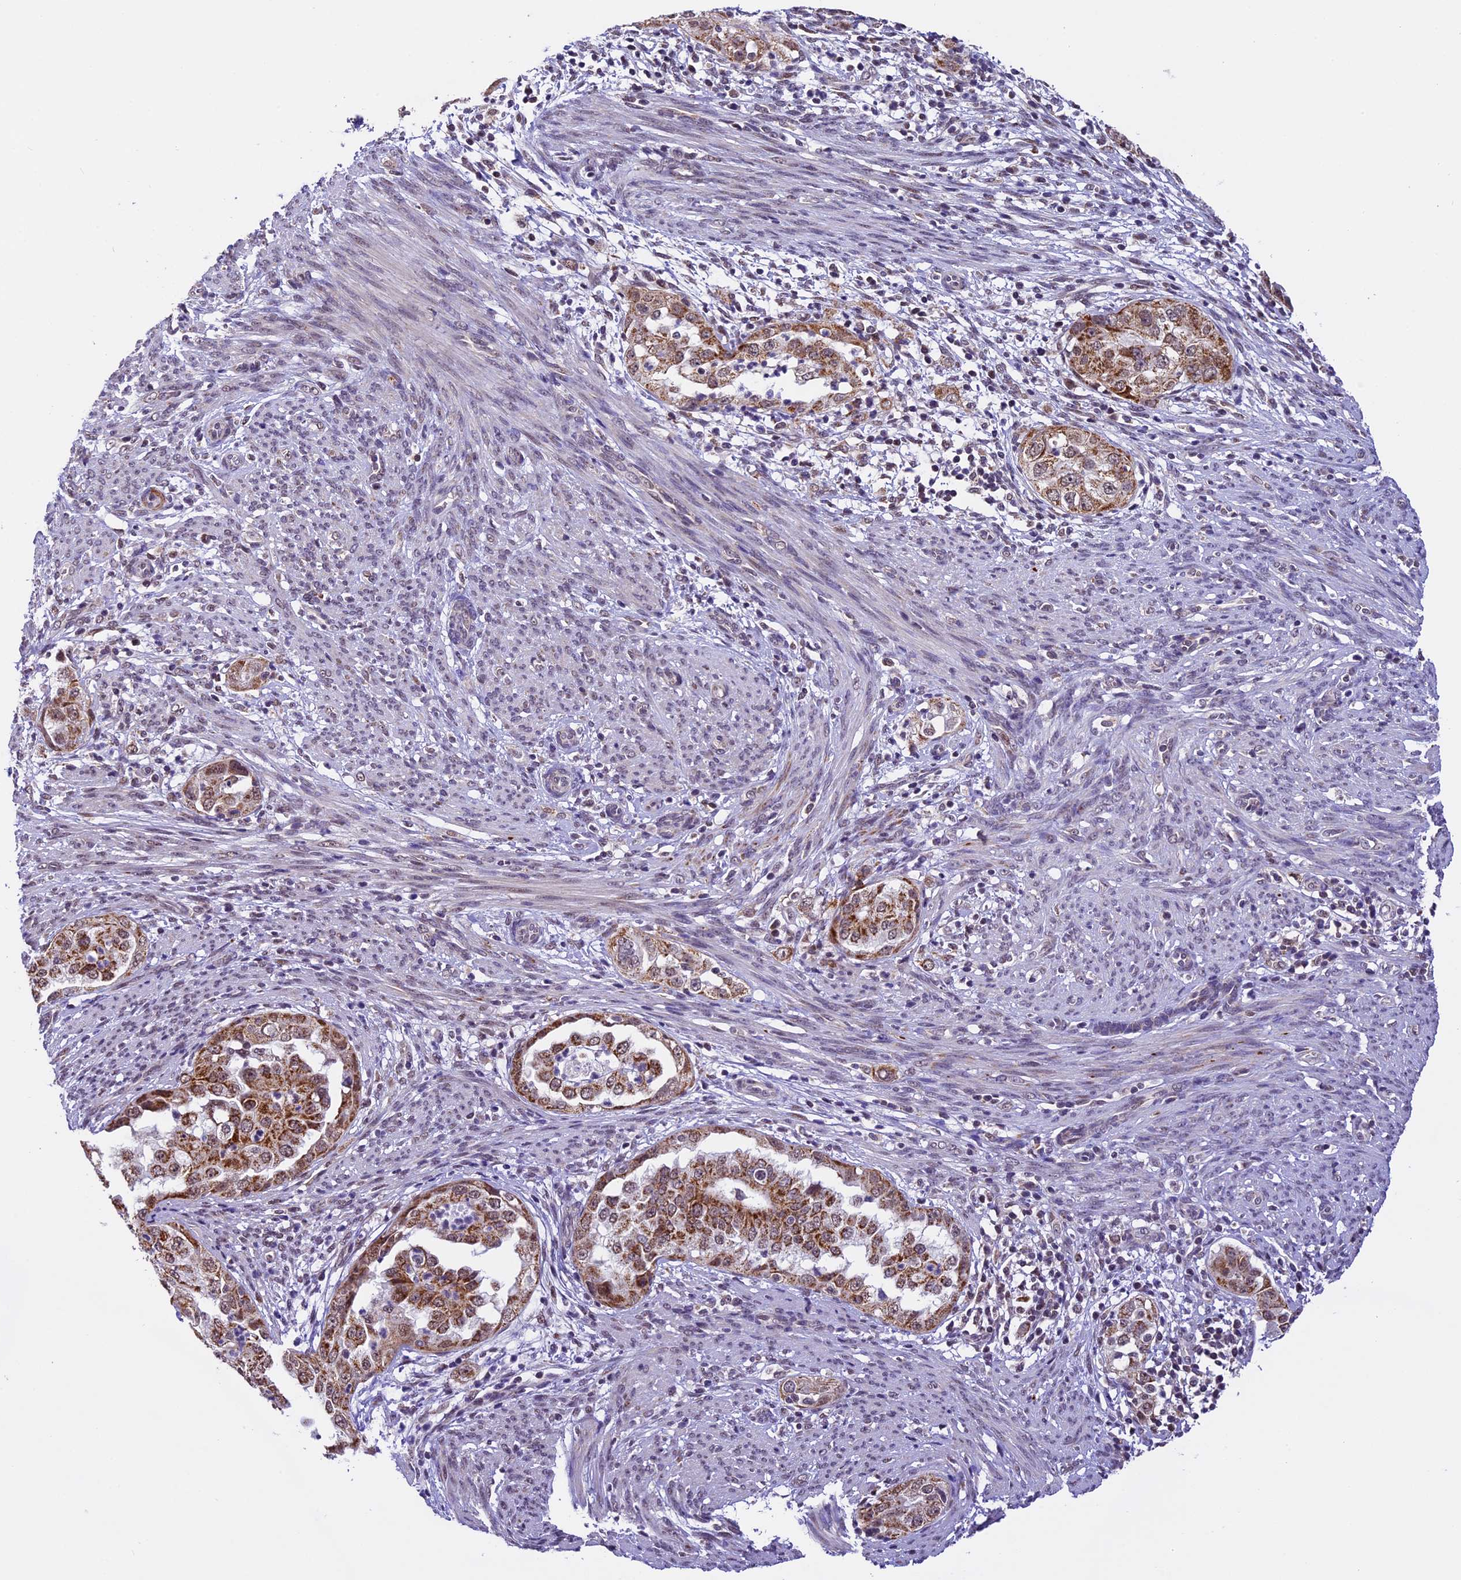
{"staining": {"intensity": "moderate", "quantity": ">75%", "location": "cytoplasmic/membranous,nuclear"}, "tissue": "endometrial cancer", "cell_type": "Tumor cells", "image_type": "cancer", "snomed": [{"axis": "morphology", "description": "Adenocarcinoma, NOS"}, {"axis": "topography", "description": "Endometrium"}], "caption": "Endometrial cancer stained with DAB (3,3'-diaminobenzidine) immunohistochemistry (IHC) exhibits medium levels of moderate cytoplasmic/membranous and nuclear positivity in about >75% of tumor cells.", "gene": "CARS2", "patient": {"sex": "female", "age": 85}}